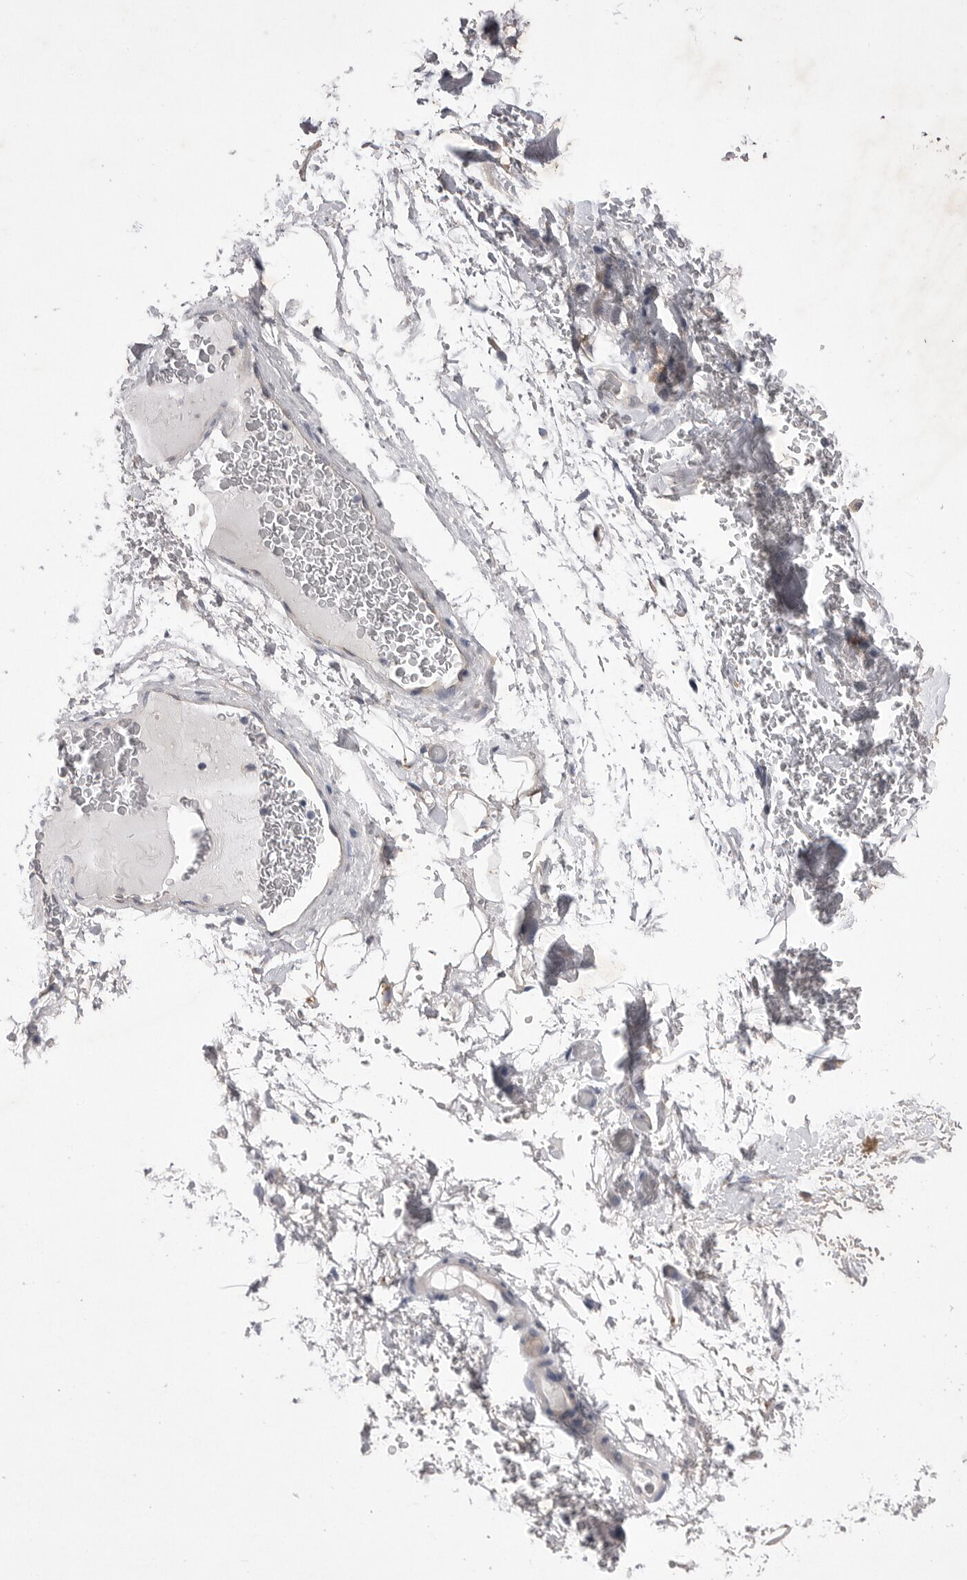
{"staining": {"intensity": "negative", "quantity": "none", "location": "none"}, "tissue": "soft tissue", "cell_type": "Chondrocytes", "image_type": "normal", "snomed": [{"axis": "morphology", "description": "Normal tissue, NOS"}, {"axis": "morphology", "description": "Adenocarcinoma, NOS"}, {"axis": "topography", "description": "Esophagus"}], "caption": "Soft tissue stained for a protein using immunohistochemistry (IHC) exhibits no staining chondrocytes.", "gene": "VAC14", "patient": {"sex": "male", "age": 62}}